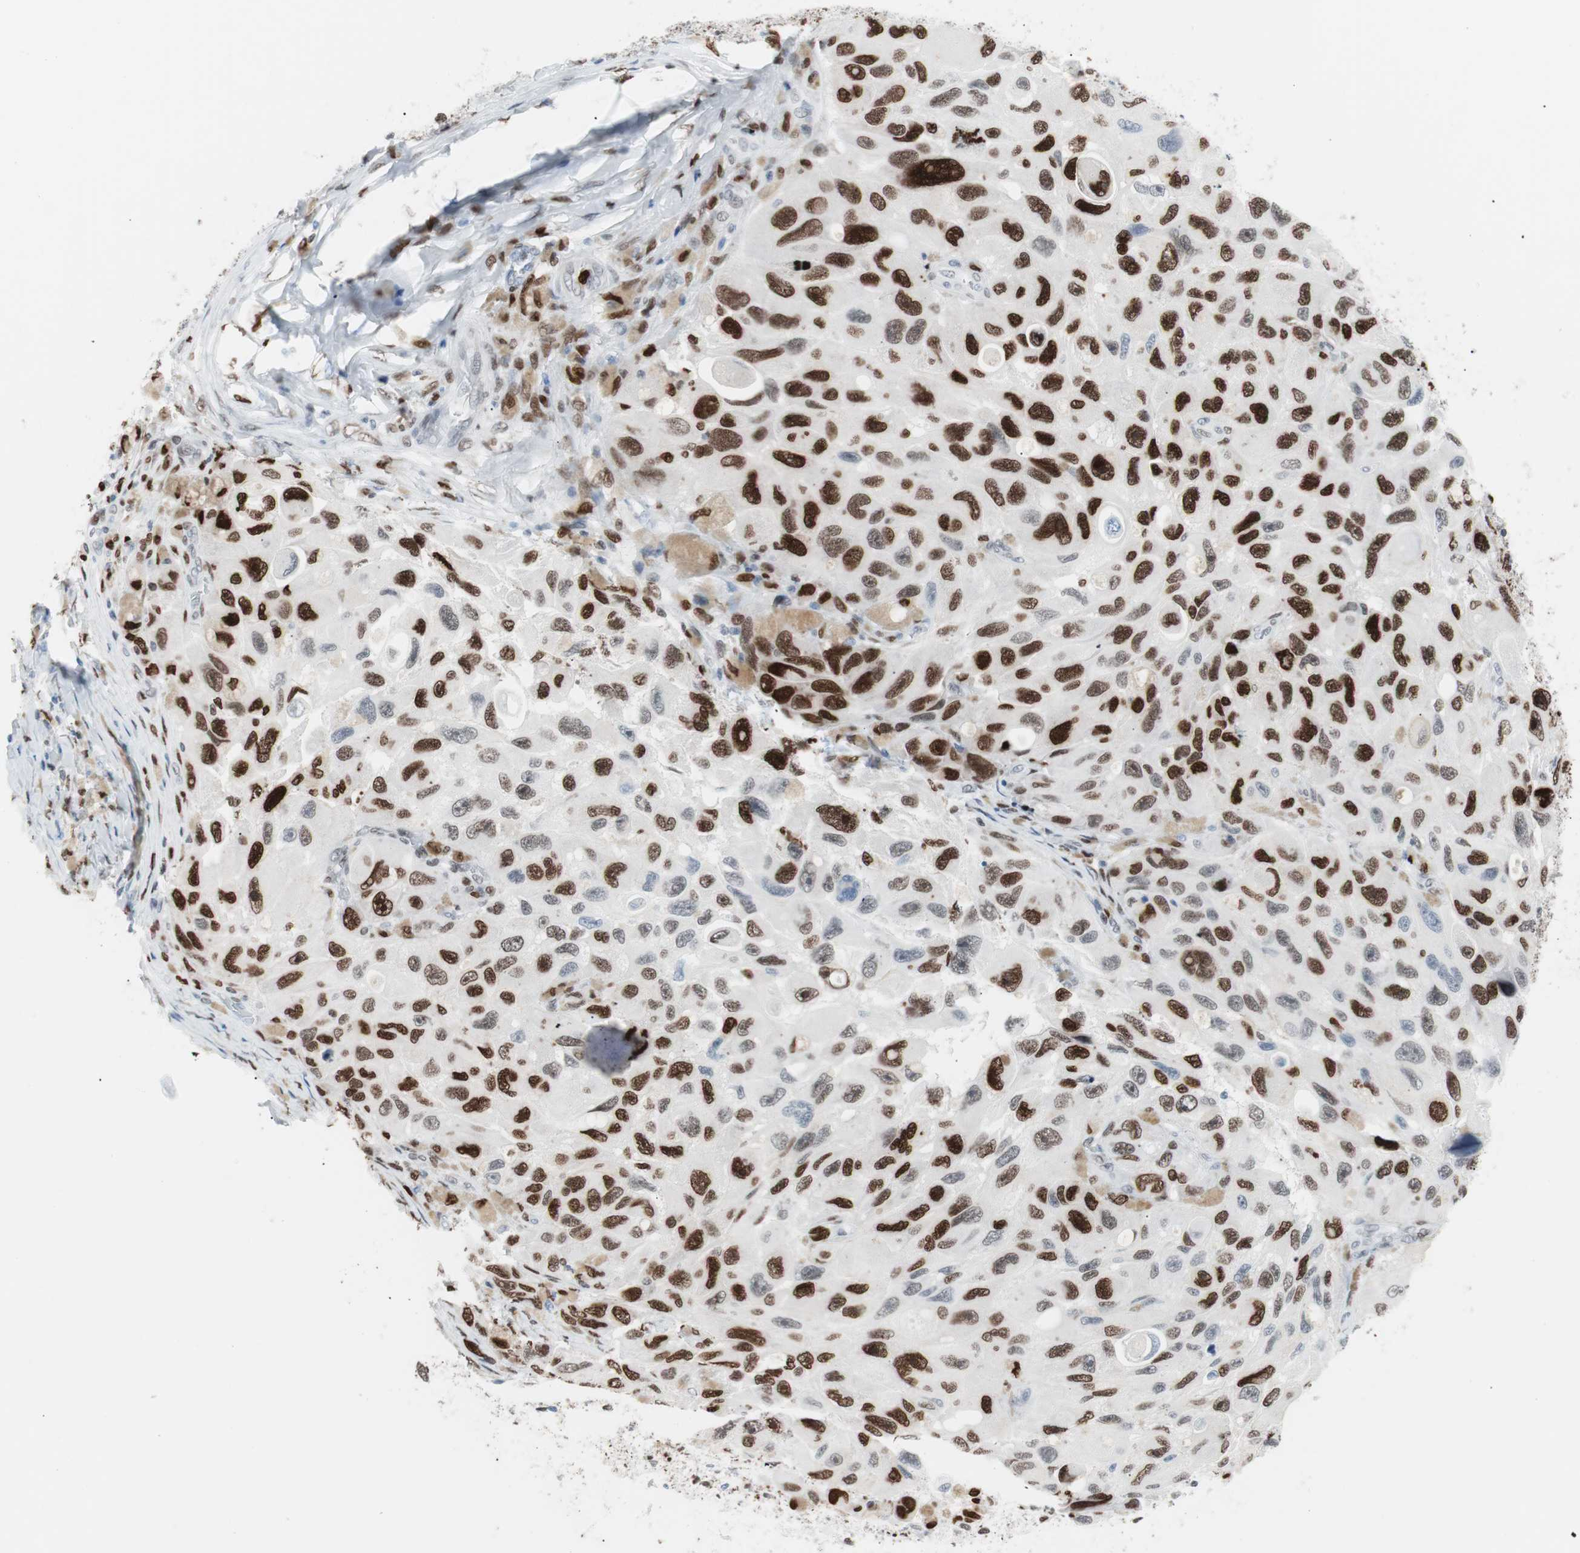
{"staining": {"intensity": "strong", "quantity": ">75%", "location": "nuclear"}, "tissue": "melanoma", "cell_type": "Tumor cells", "image_type": "cancer", "snomed": [{"axis": "morphology", "description": "Malignant melanoma, NOS"}, {"axis": "topography", "description": "Skin"}], "caption": "Tumor cells demonstrate high levels of strong nuclear staining in about >75% of cells in human malignant melanoma.", "gene": "CEBPB", "patient": {"sex": "female", "age": 73}}